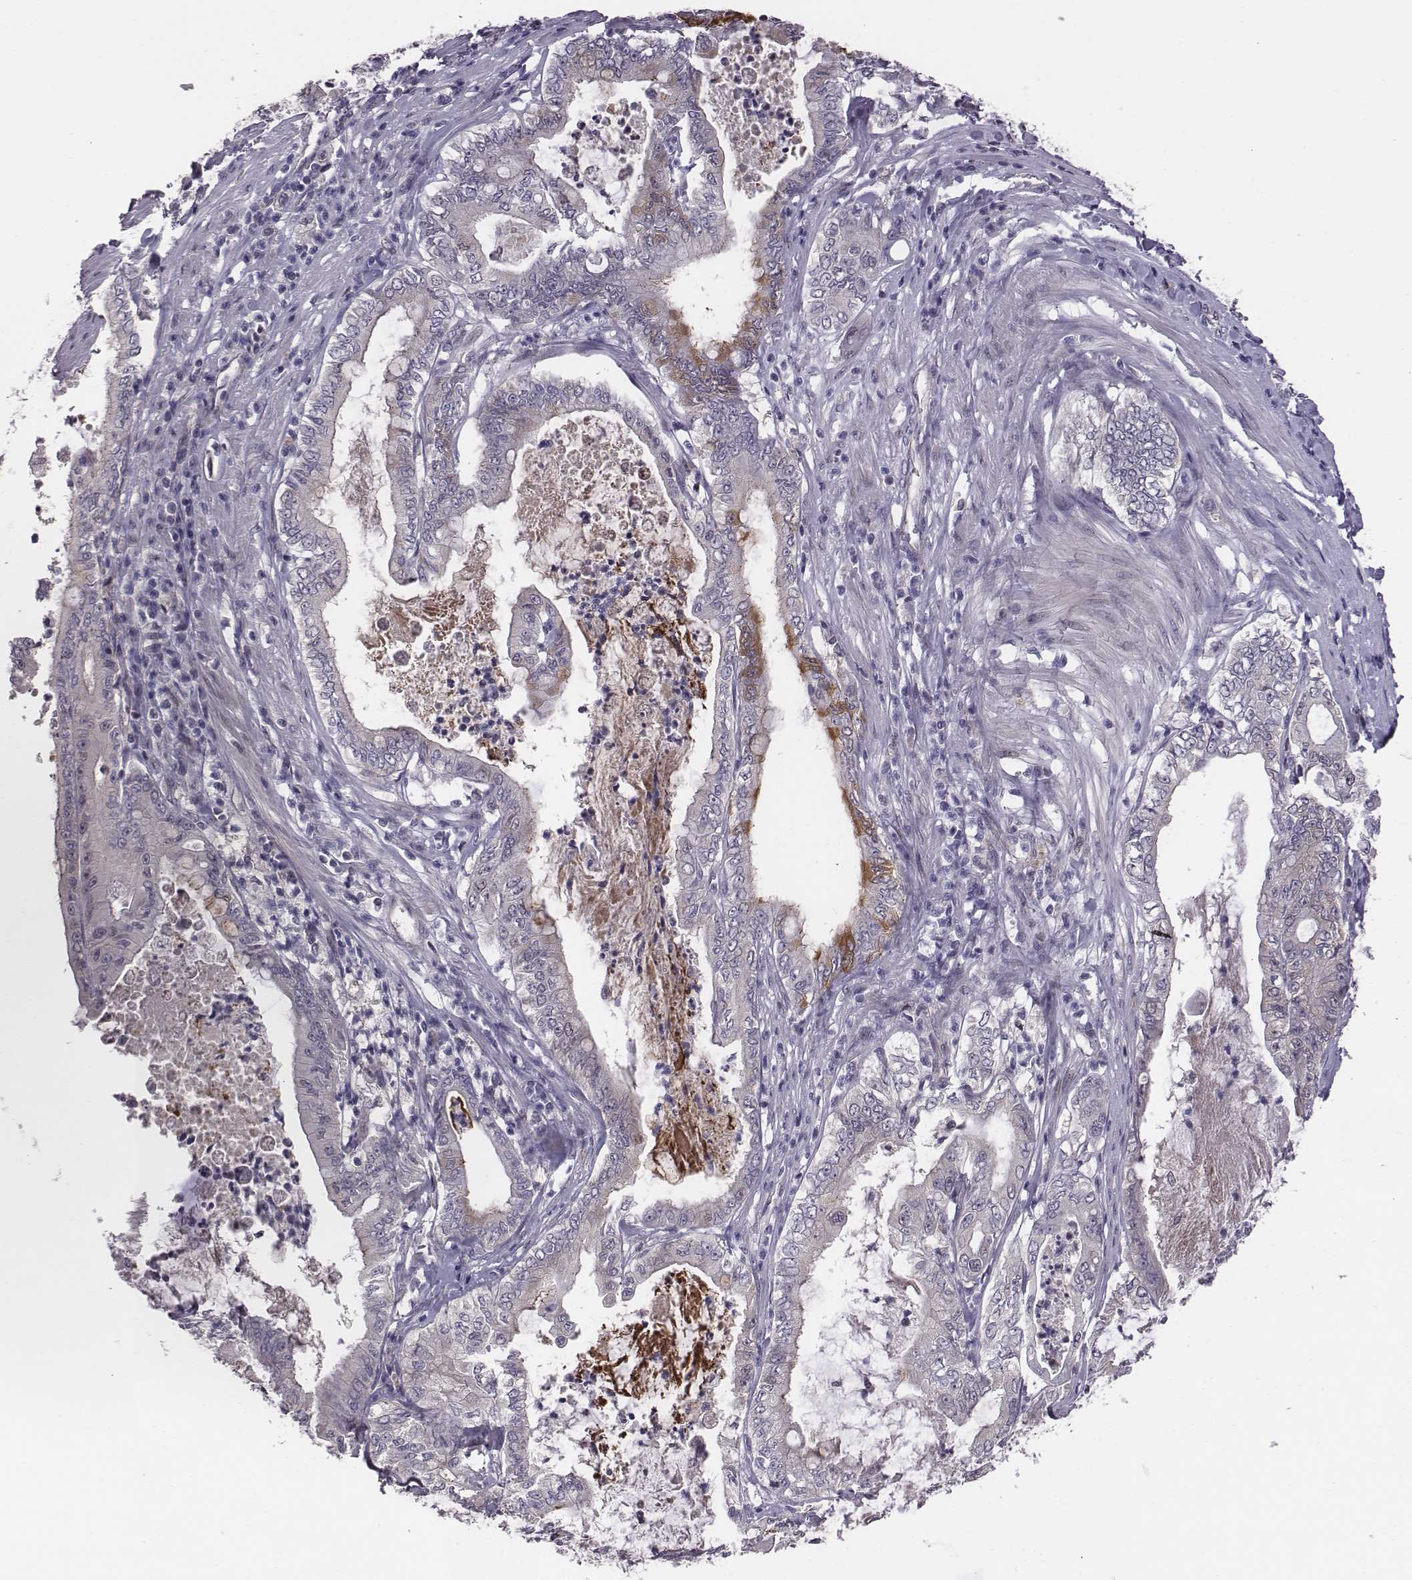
{"staining": {"intensity": "negative", "quantity": "none", "location": "none"}, "tissue": "pancreatic cancer", "cell_type": "Tumor cells", "image_type": "cancer", "snomed": [{"axis": "morphology", "description": "Adenocarcinoma, NOS"}, {"axis": "topography", "description": "Pancreas"}], "caption": "IHC of human adenocarcinoma (pancreatic) exhibits no staining in tumor cells.", "gene": "SMURF2", "patient": {"sex": "male", "age": 71}}